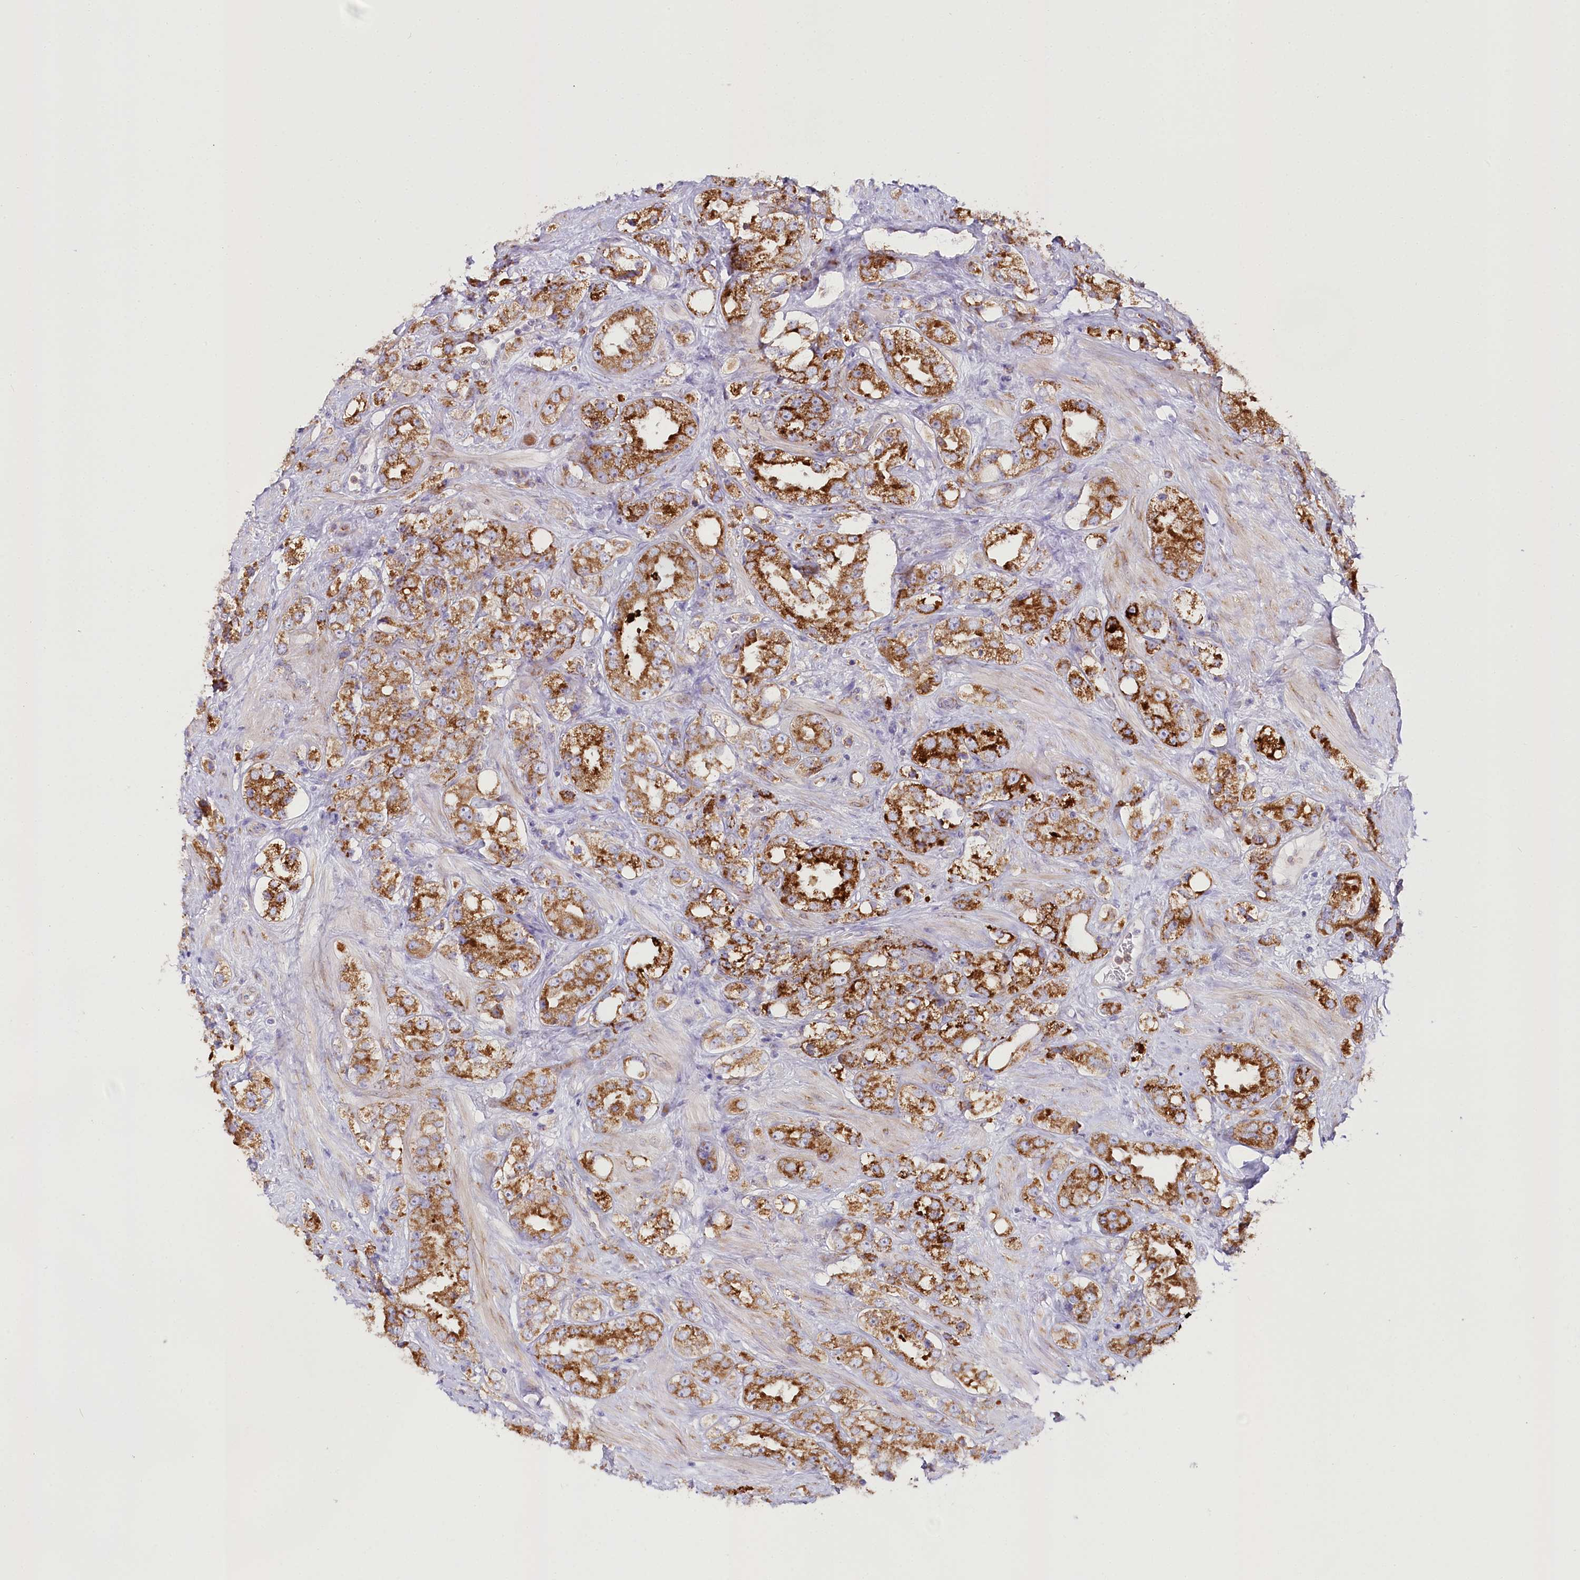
{"staining": {"intensity": "strong", "quantity": ">75%", "location": "cytoplasmic/membranous"}, "tissue": "prostate cancer", "cell_type": "Tumor cells", "image_type": "cancer", "snomed": [{"axis": "morphology", "description": "Adenocarcinoma, NOS"}, {"axis": "topography", "description": "Prostate"}], "caption": "Immunohistochemistry (DAB (3,3'-diaminobenzidine)) staining of adenocarcinoma (prostate) exhibits strong cytoplasmic/membranous protein expression in about >75% of tumor cells.", "gene": "THUMPD3", "patient": {"sex": "male", "age": 79}}